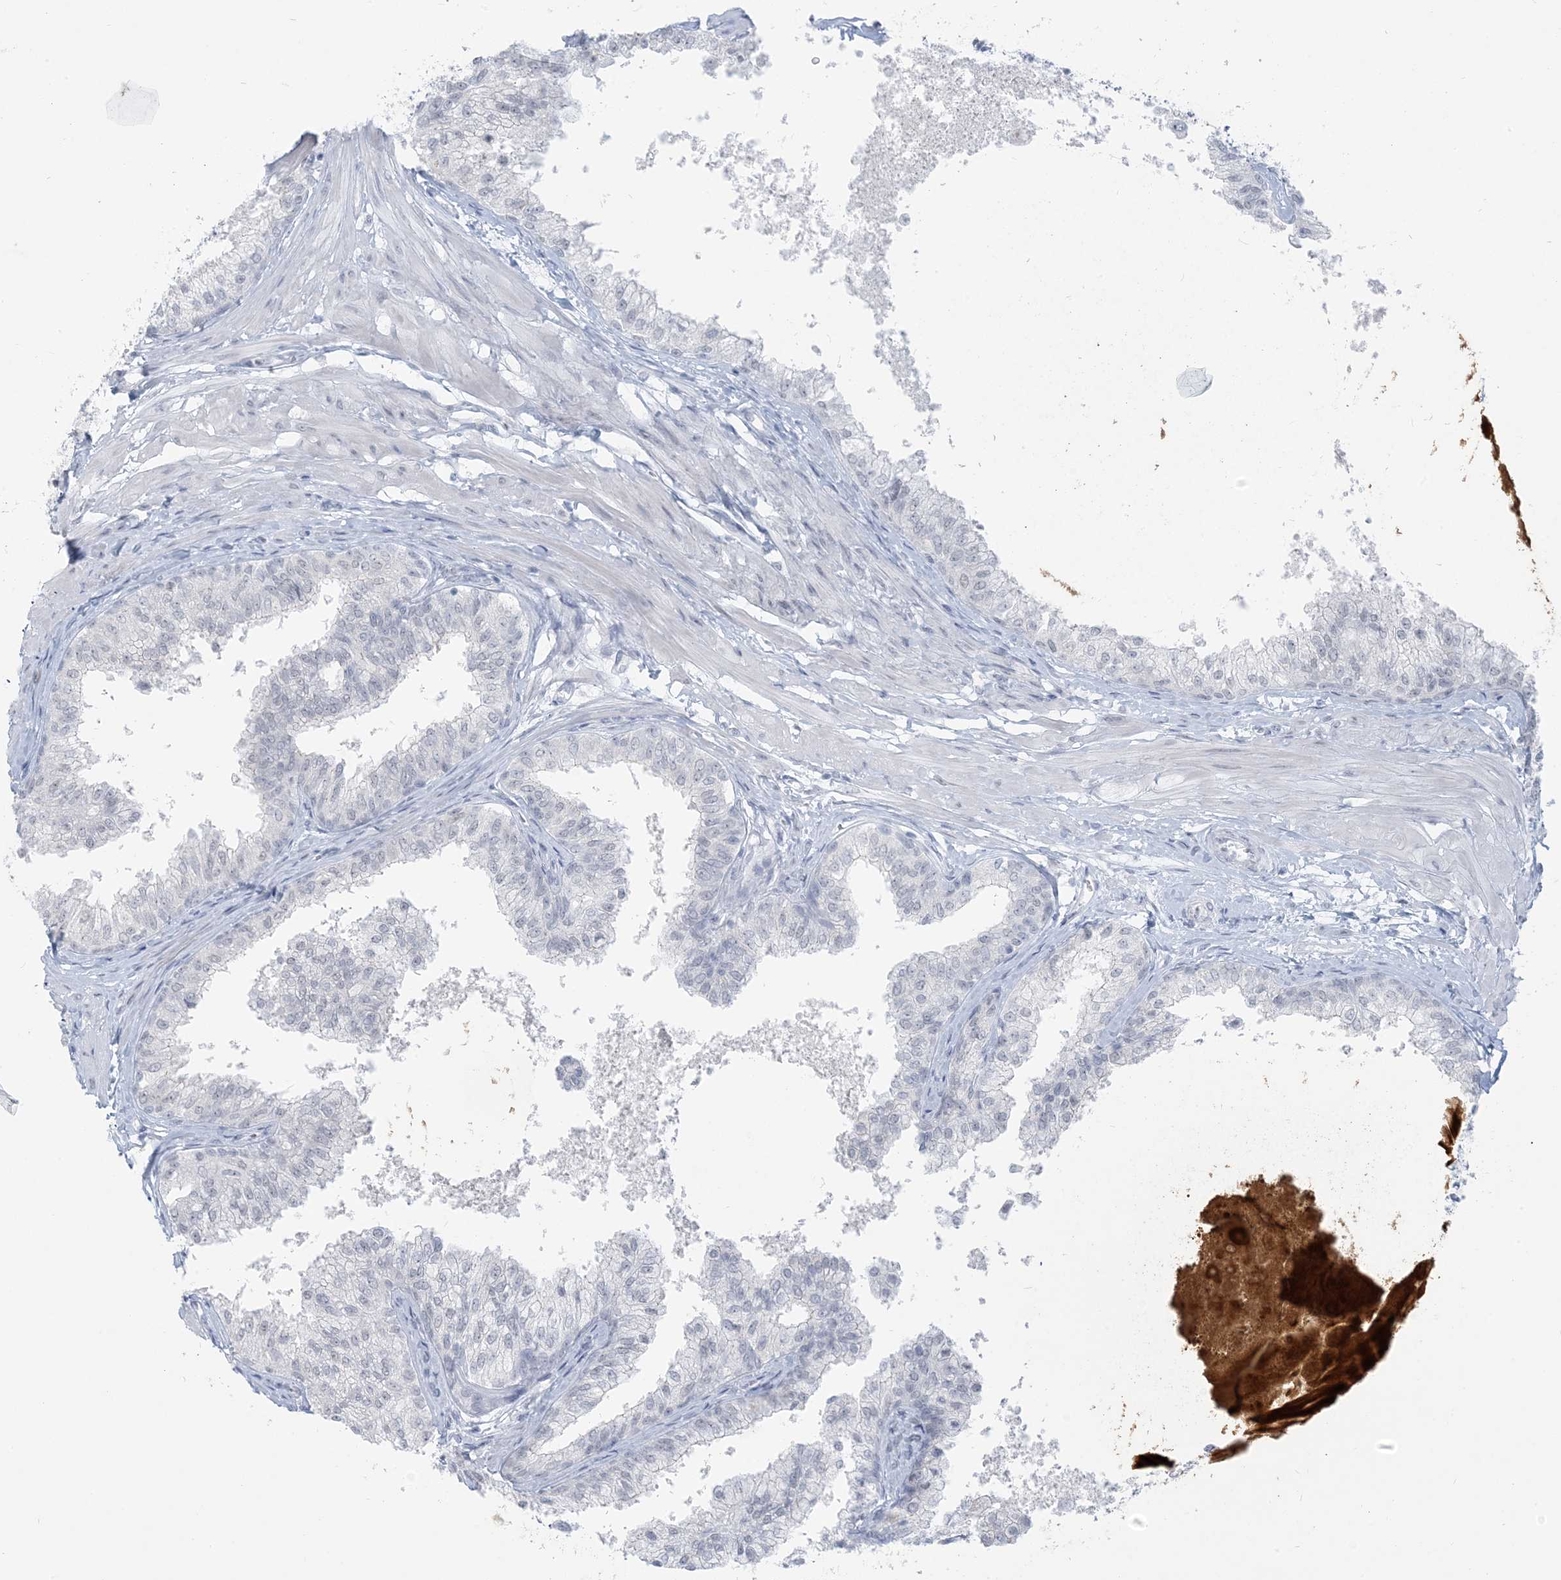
{"staining": {"intensity": "negative", "quantity": "none", "location": "none"}, "tissue": "prostate", "cell_type": "Glandular cells", "image_type": "normal", "snomed": [{"axis": "morphology", "description": "Normal tissue, NOS"}, {"axis": "topography", "description": "Prostate"}], "caption": "This is an IHC histopathology image of benign prostate. There is no staining in glandular cells.", "gene": "SCML1", "patient": {"sex": "male", "age": 48}}